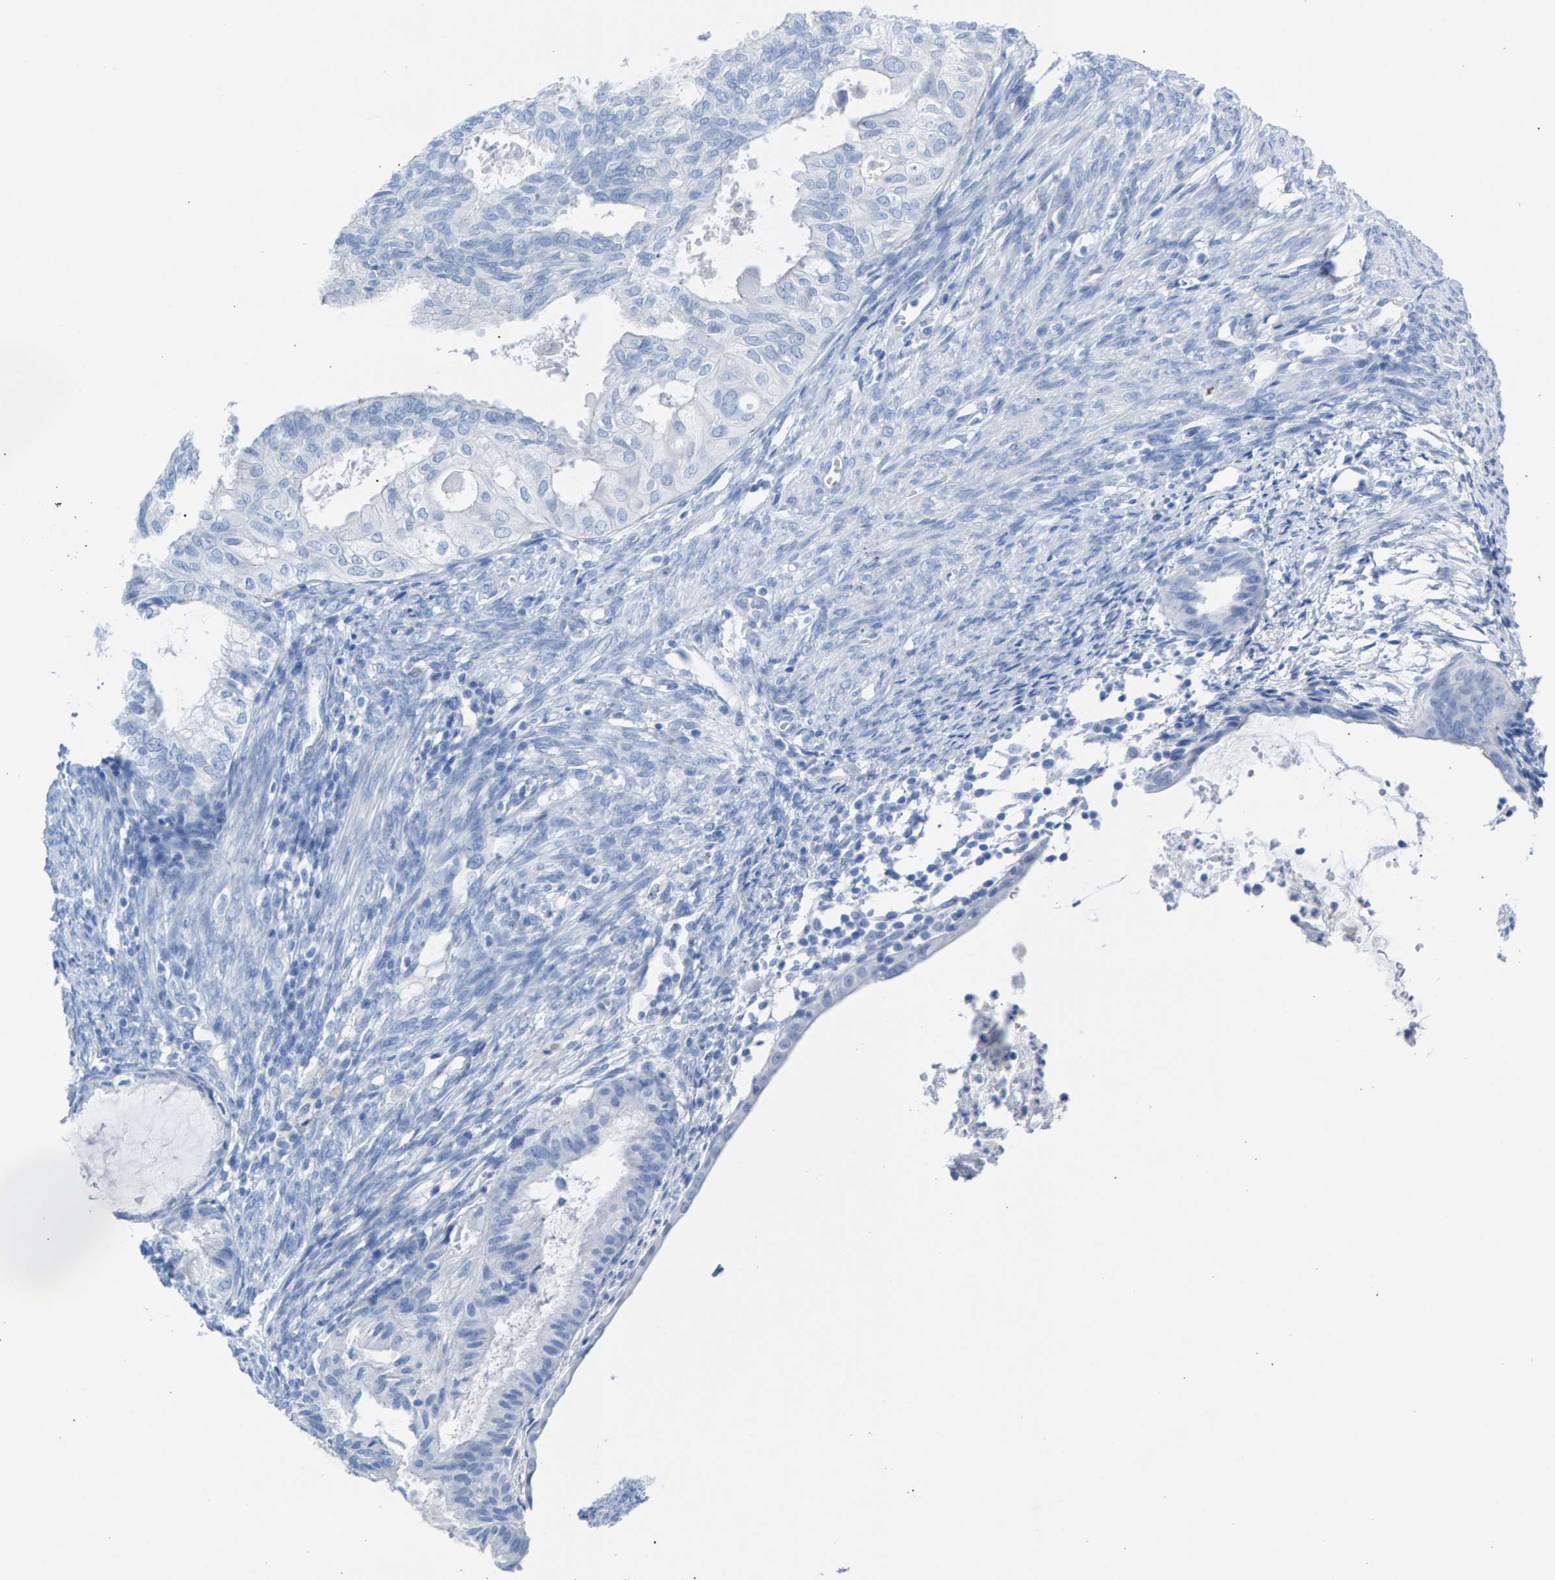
{"staining": {"intensity": "negative", "quantity": "none", "location": "none"}, "tissue": "cervical cancer", "cell_type": "Tumor cells", "image_type": "cancer", "snomed": [{"axis": "morphology", "description": "Normal tissue, NOS"}, {"axis": "morphology", "description": "Adenocarcinoma, NOS"}, {"axis": "topography", "description": "Cervix"}, {"axis": "topography", "description": "Endometrium"}], "caption": "Immunohistochemistry histopathology image of neoplastic tissue: human cervical cancer (adenocarcinoma) stained with DAB reveals no significant protein expression in tumor cells. (Immunohistochemistry, brightfield microscopy, high magnification).", "gene": "CPA1", "patient": {"sex": "female", "age": 86}}